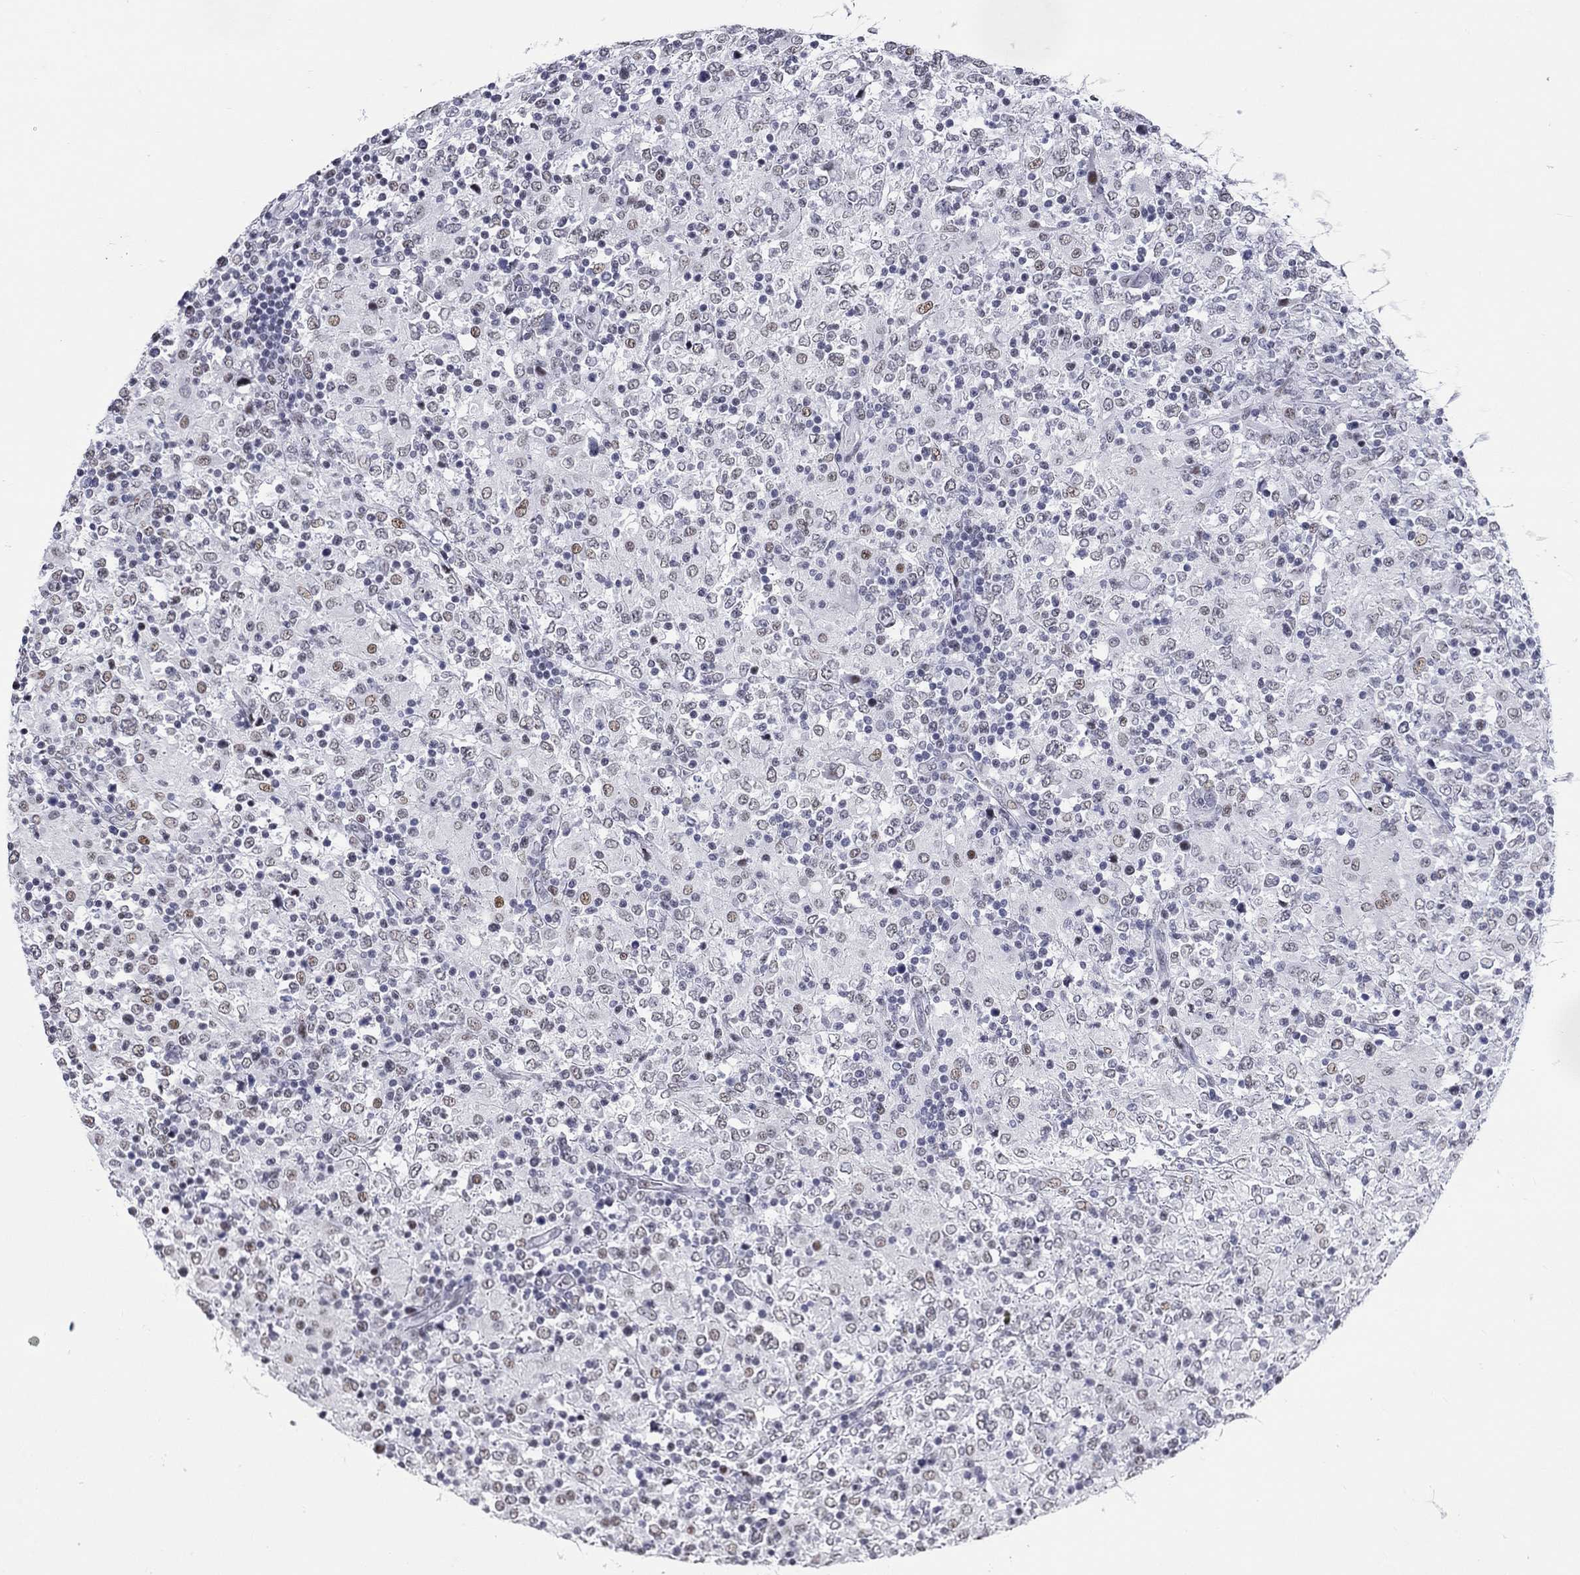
{"staining": {"intensity": "negative", "quantity": "none", "location": "none"}, "tissue": "lymphoma", "cell_type": "Tumor cells", "image_type": "cancer", "snomed": [{"axis": "morphology", "description": "Malignant lymphoma, non-Hodgkin's type, High grade"}, {"axis": "topography", "description": "Lymph node"}], "caption": "Tumor cells are negative for protein expression in human high-grade malignant lymphoma, non-Hodgkin's type.", "gene": "ASF1B", "patient": {"sex": "female", "age": 84}}